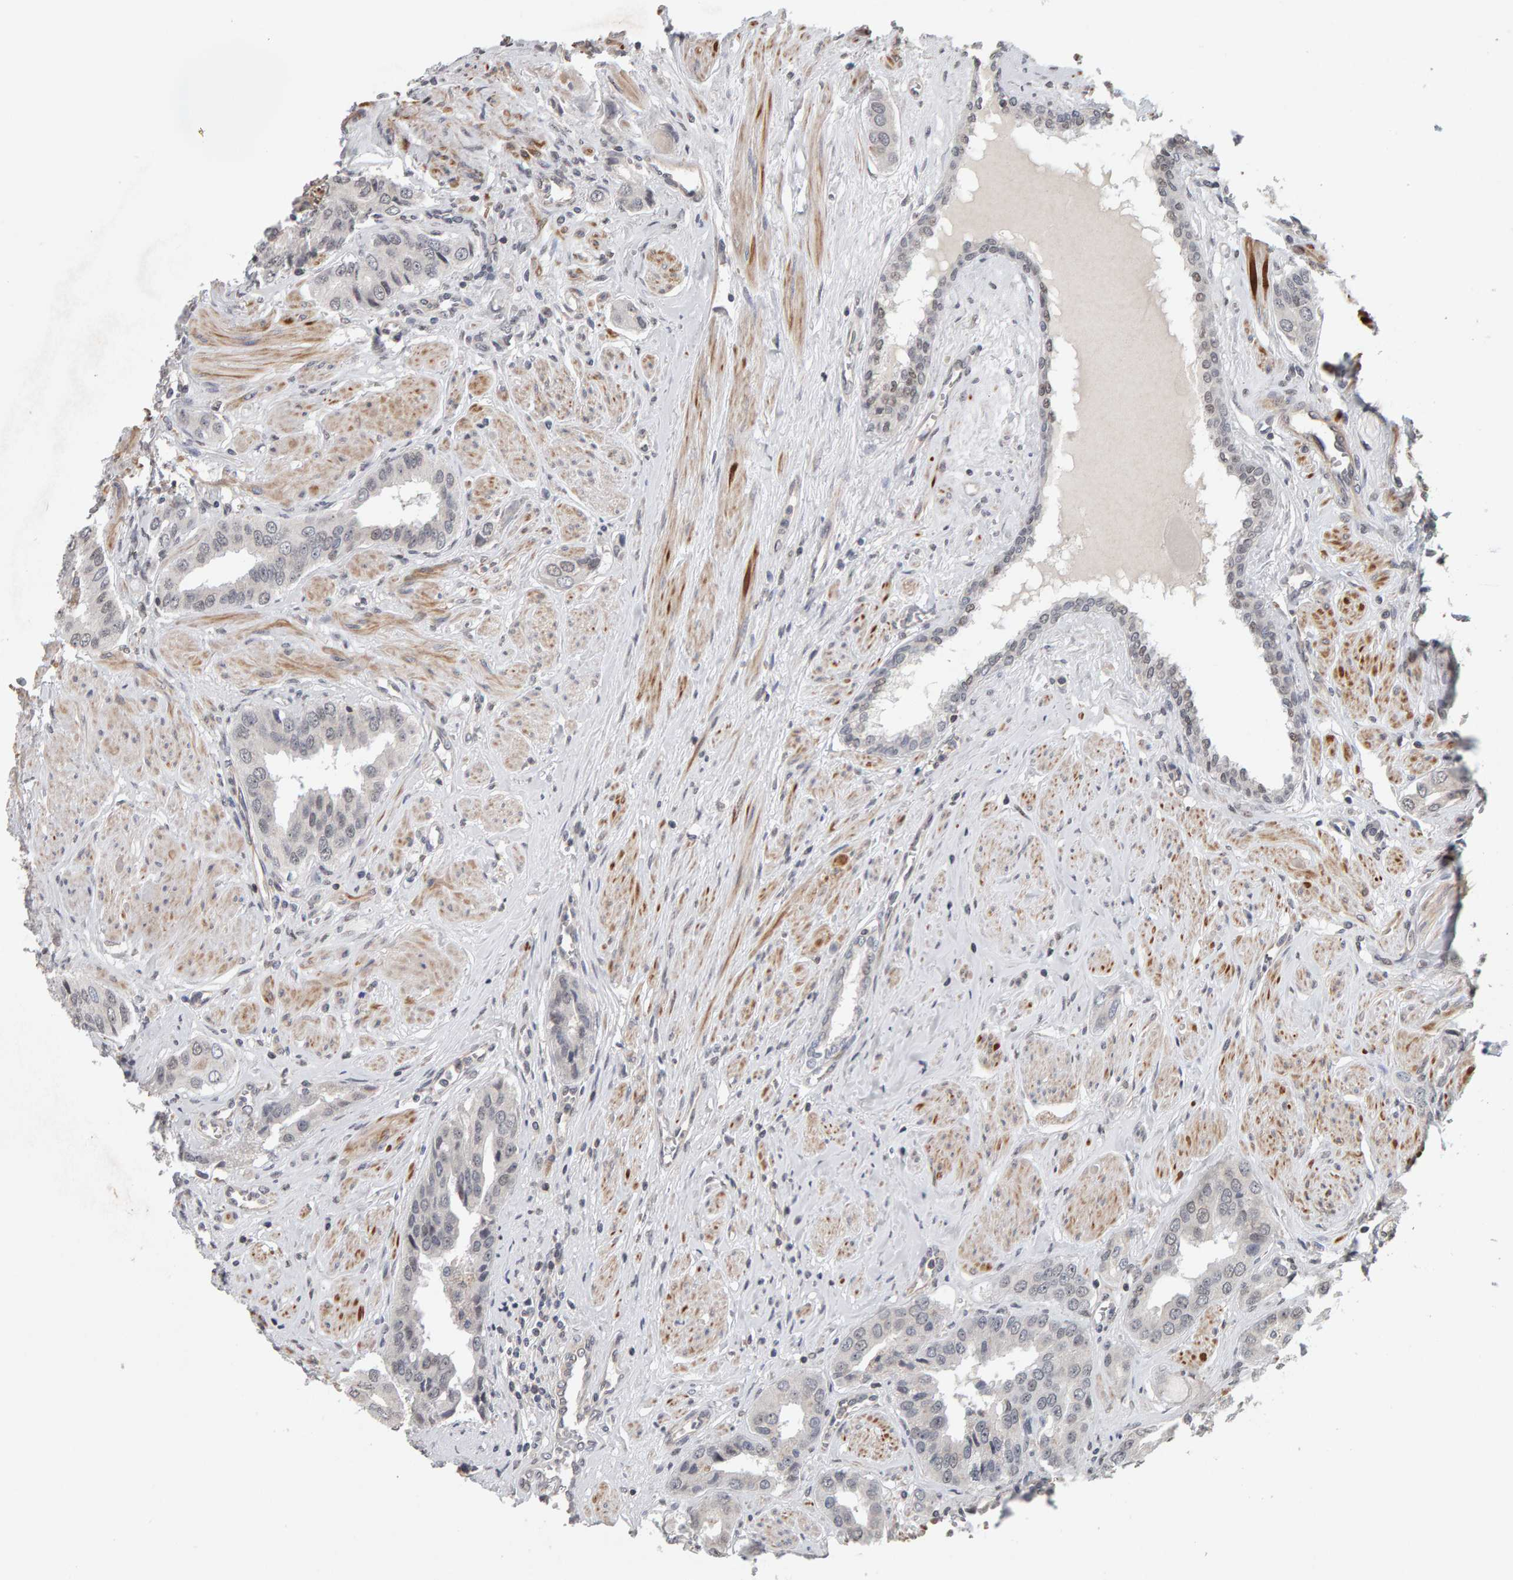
{"staining": {"intensity": "weak", "quantity": "25%-75%", "location": "cytoplasmic/membranous,nuclear"}, "tissue": "prostate cancer", "cell_type": "Tumor cells", "image_type": "cancer", "snomed": [{"axis": "morphology", "description": "Adenocarcinoma, High grade"}, {"axis": "topography", "description": "Prostate"}], "caption": "Protein staining of prostate cancer (adenocarcinoma (high-grade)) tissue shows weak cytoplasmic/membranous and nuclear positivity in about 25%-75% of tumor cells.", "gene": "TEFM", "patient": {"sex": "male", "age": 52}}